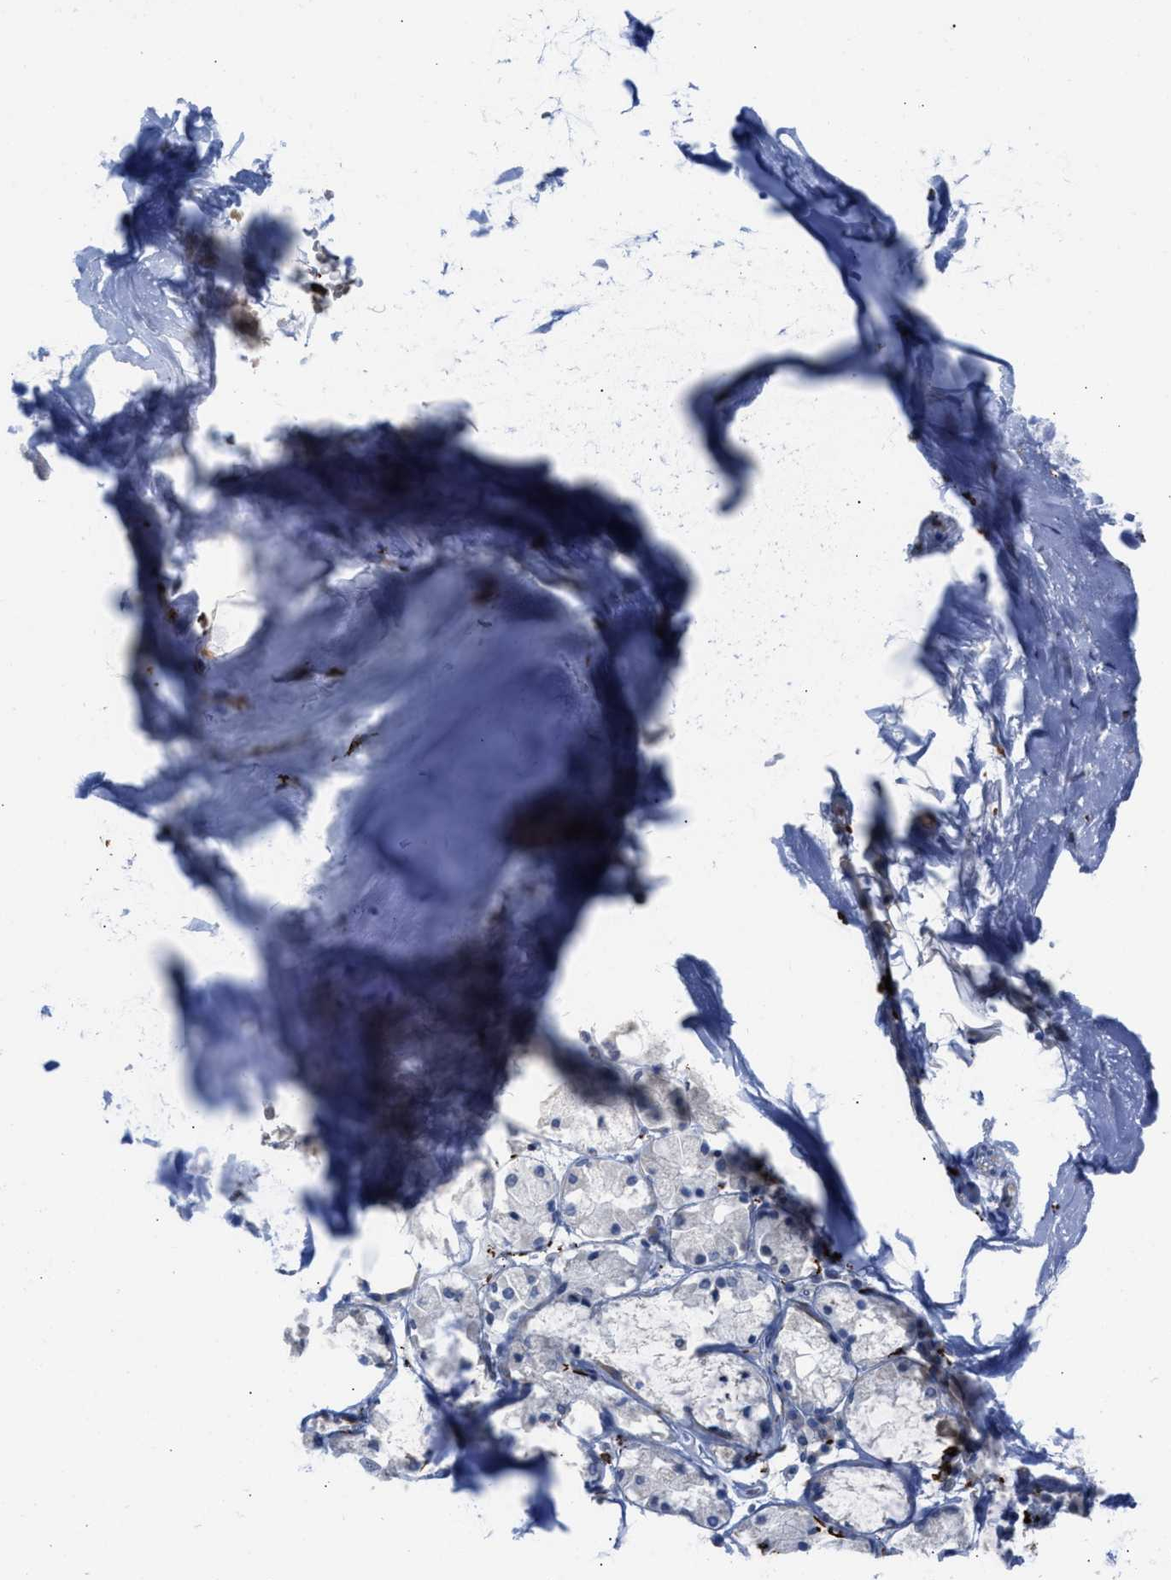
{"staining": {"intensity": "negative", "quantity": "none", "location": "none"}, "tissue": "adipose tissue", "cell_type": "Adipocytes", "image_type": "normal", "snomed": [{"axis": "morphology", "description": "Normal tissue, NOS"}, {"axis": "topography", "description": "Cartilage tissue"}, {"axis": "topography", "description": "Lung"}], "caption": "Immunohistochemistry histopathology image of unremarkable human adipose tissue stained for a protein (brown), which shows no expression in adipocytes. (Stains: DAB (3,3'-diaminobenzidine) IHC with hematoxylin counter stain, Microscopy: brightfield microscopy at high magnification).", "gene": "SLC47A1", "patient": {"sex": "female", "age": 77}}